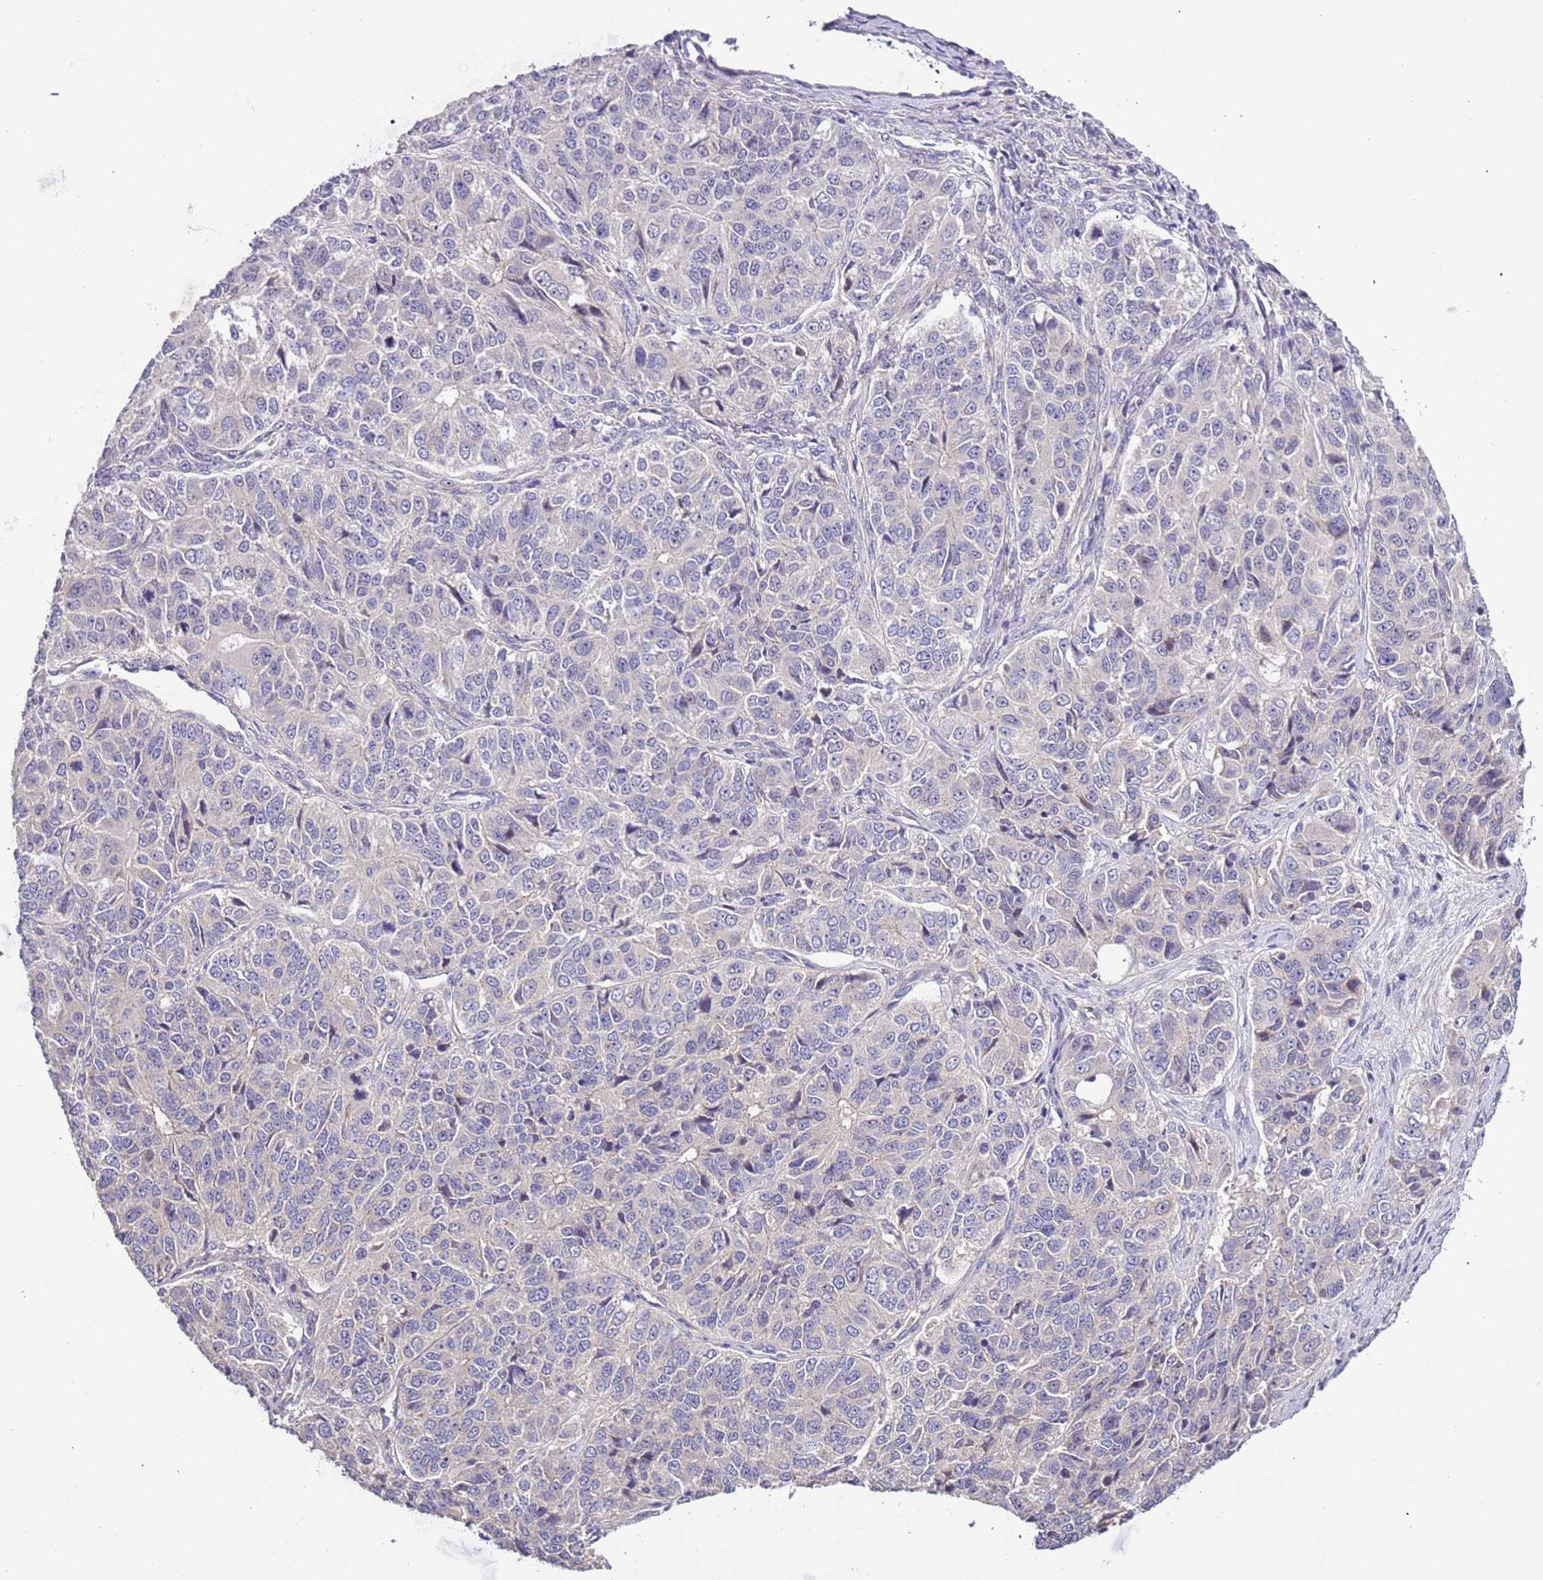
{"staining": {"intensity": "negative", "quantity": "none", "location": "none"}, "tissue": "ovarian cancer", "cell_type": "Tumor cells", "image_type": "cancer", "snomed": [{"axis": "morphology", "description": "Carcinoma, endometroid"}, {"axis": "topography", "description": "Ovary"}], "caption": "Tumor cells show no significant staining in ovarian cancer (endometroid carcinoma).", "gene": "LAMB4", "patient": {"sex": "female", "age": 51}}